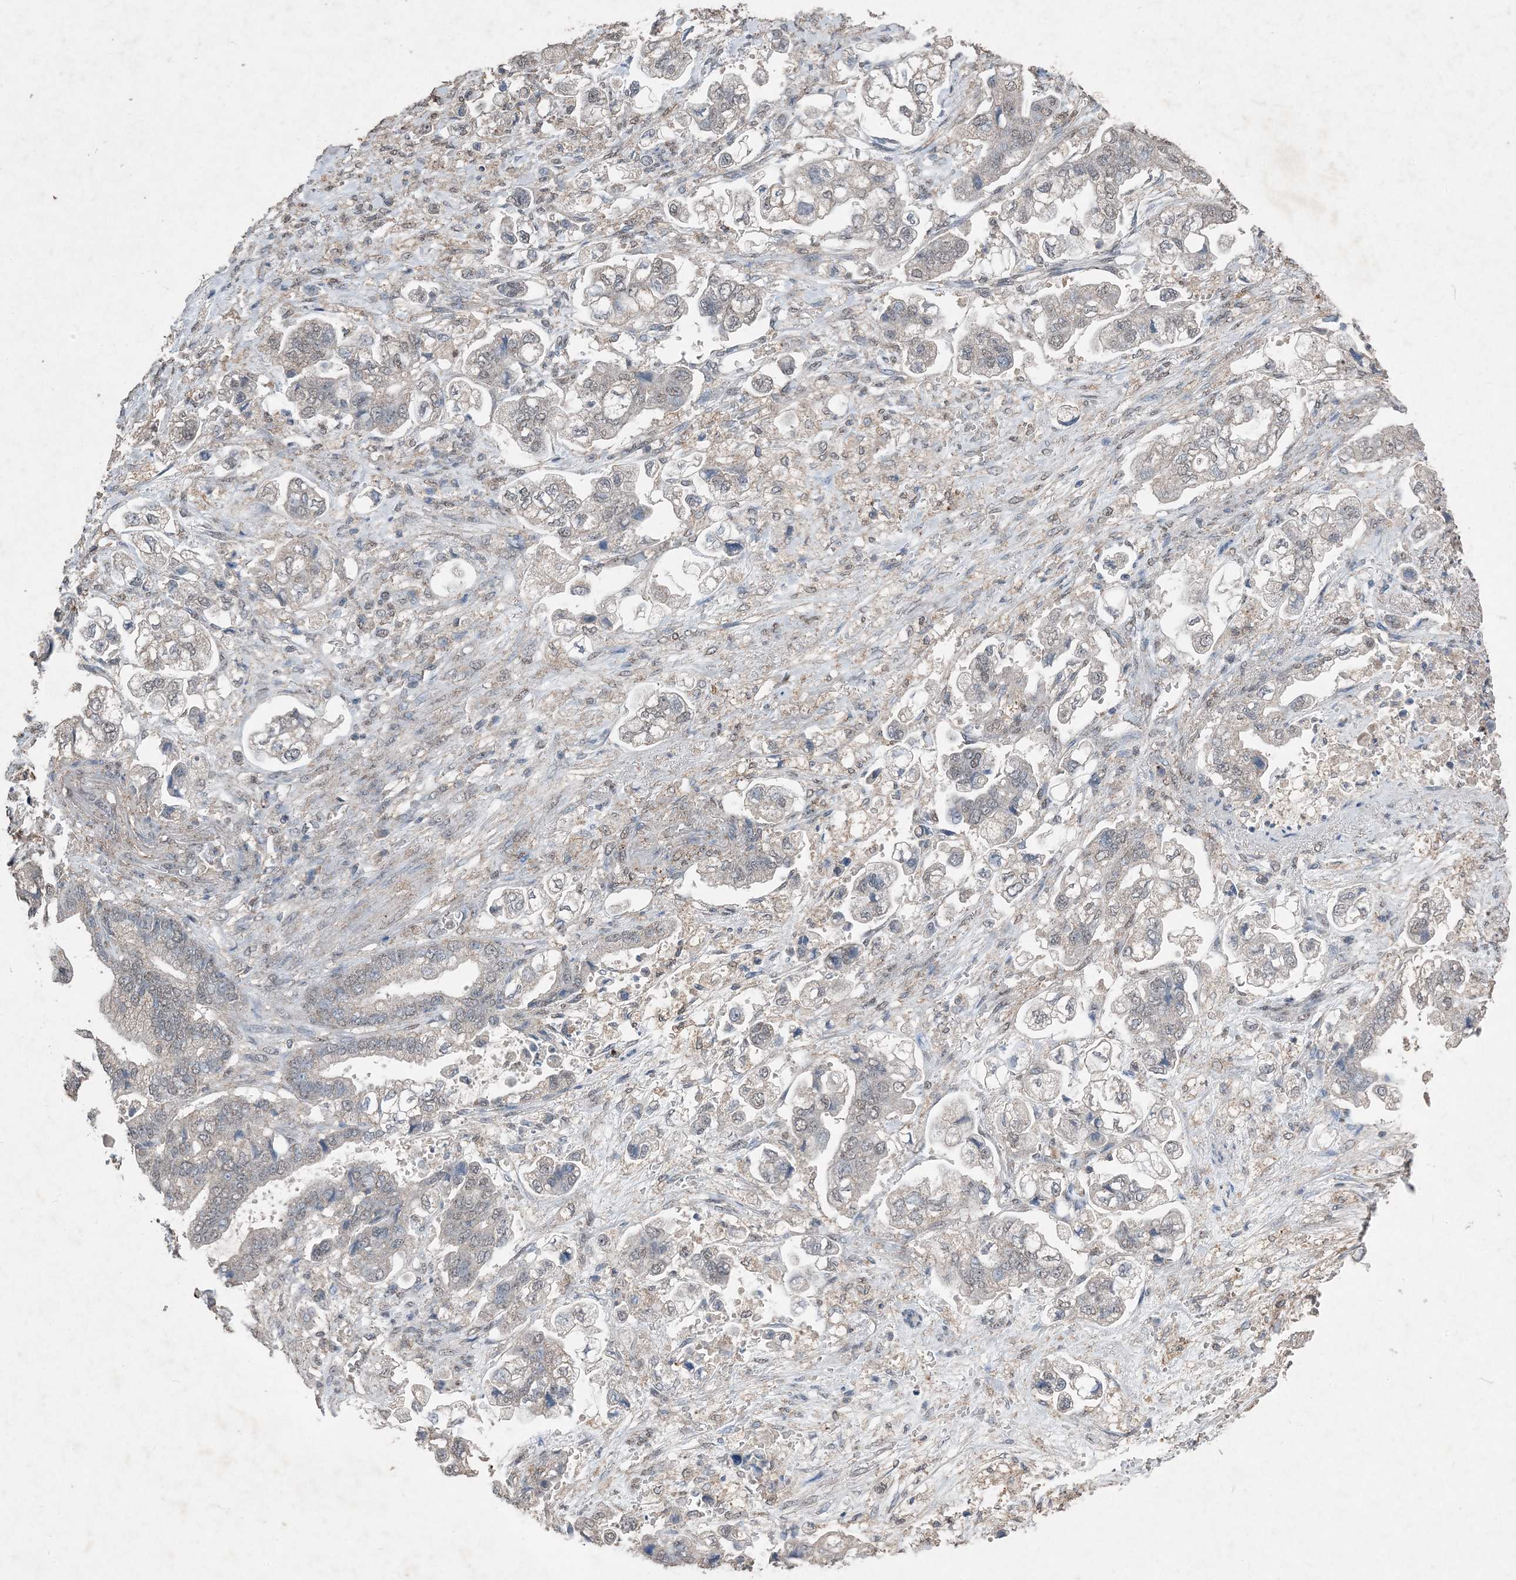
{"staining": {"intensity": "negative", "quantity": "none", "location": "none"}, "tissue": "stomach cancer", "cell_type": "Tumor cells", "image_type": "cancer", "snomed": [{"axis": "morphology", "description": "Normal tissue, NOS"}, {"axis": "morphology", "description": "Adenocarcinoma, NOS"}, {"axis": "topography", "description": "Stomach"}], "caption": "The histopathology image exhibits no staining of tumor cells in stomach cancer (adenocarcinoma).", "gene": "FCN3", "patient": {"sex": "male", "age": 62}}